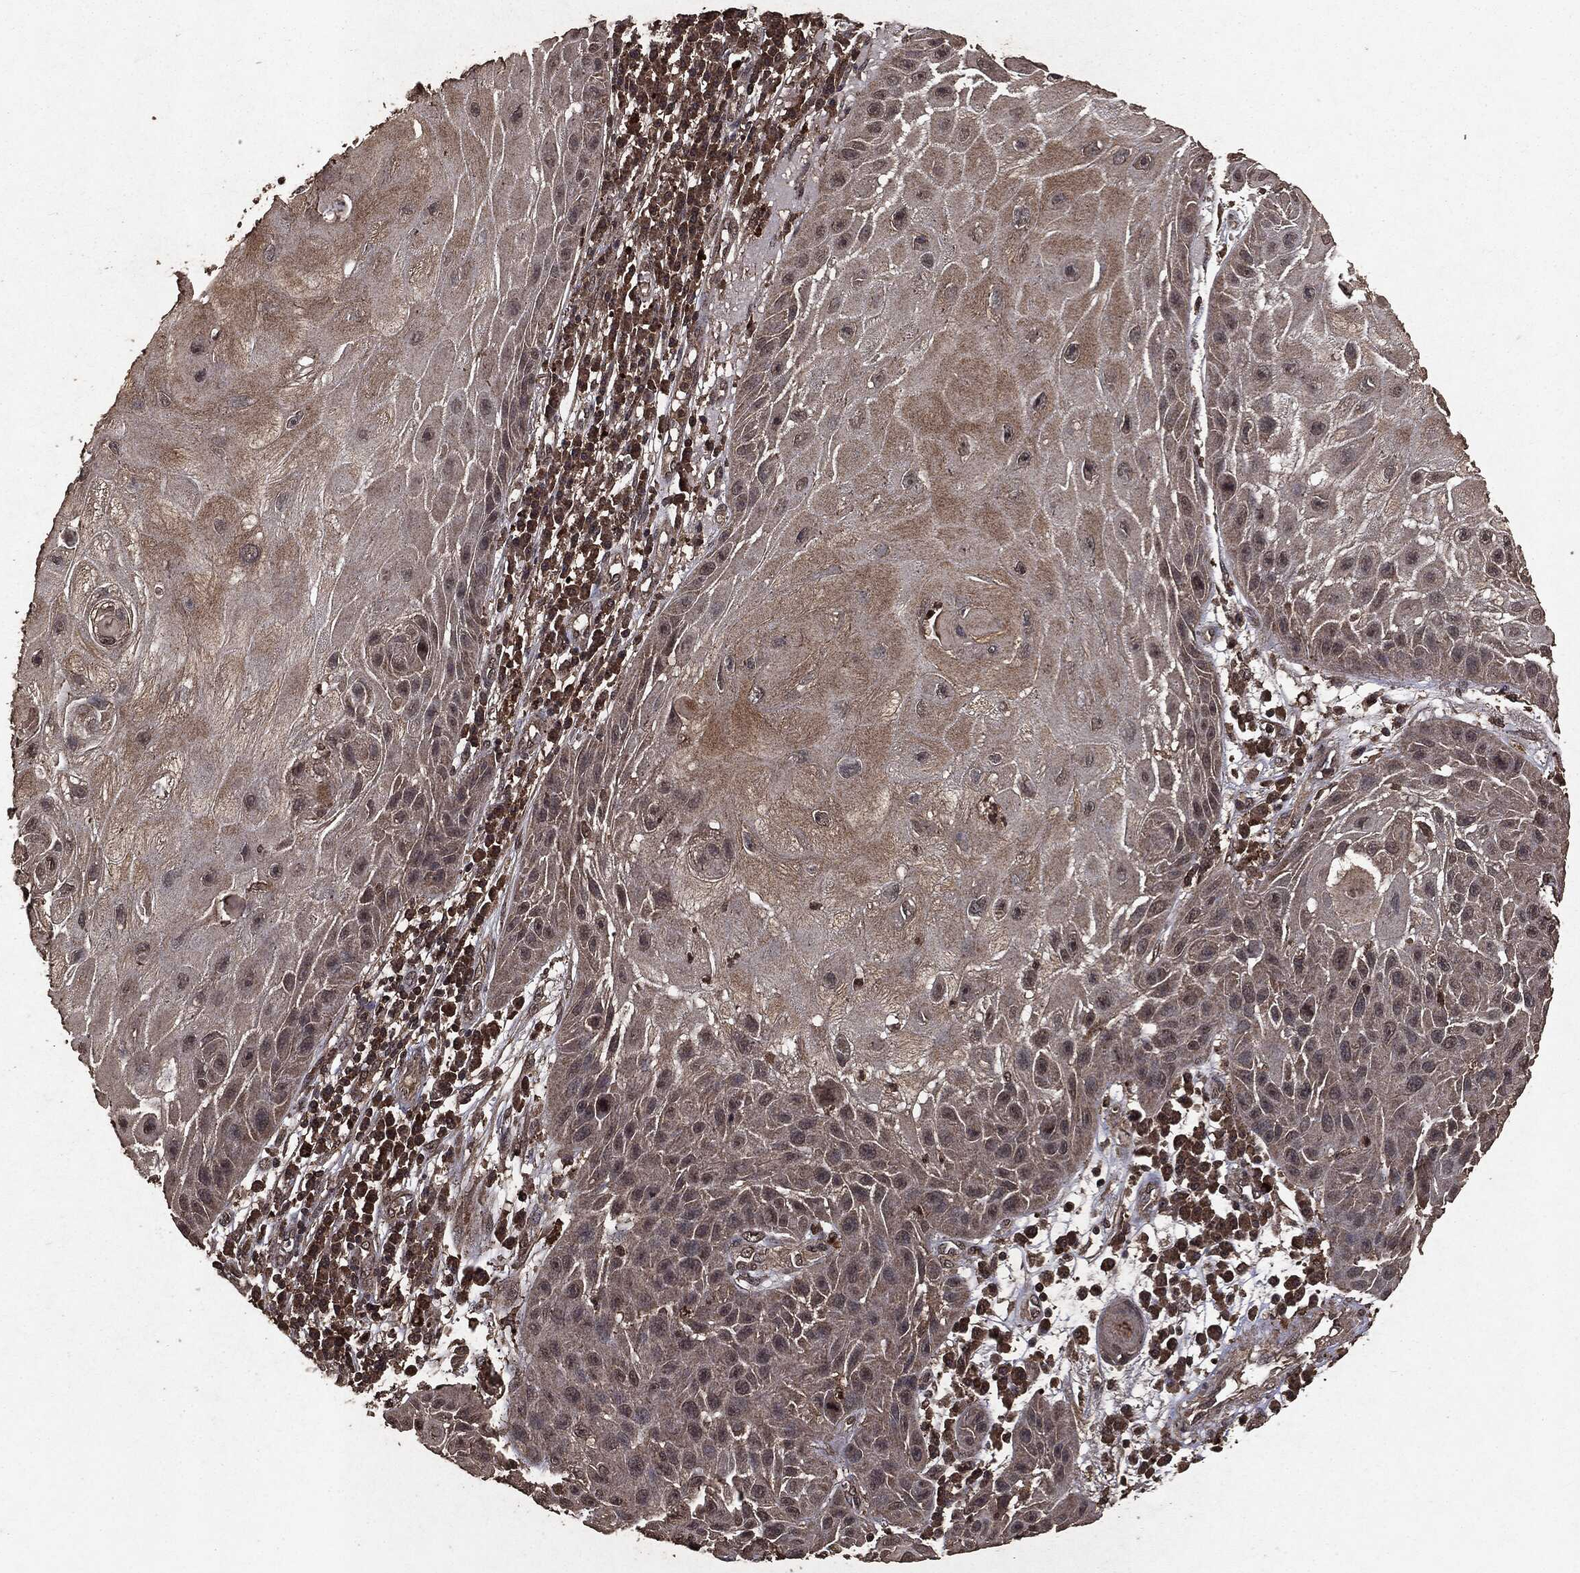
{"staining": {"intensity": "negative", "quantity": "none", "location": "none"}, "tissue": "skin cancer", "cell_type": "Tumor cells", "image_type": "cancer", "snomed": [{"axis": "morphology", "description": "Normal tissue, NOS"}, {"axis": "morphology", "description": "Squamous cell carcinoma, NOS"}, {"axis": "topography", "description": "Skin"}], "caption": "Human skin cancer stained for a protein using IHC demonstrates no positivity in tumor cells.", "gene": "NME1", "patient": {"sex": "male", "age": 79}}